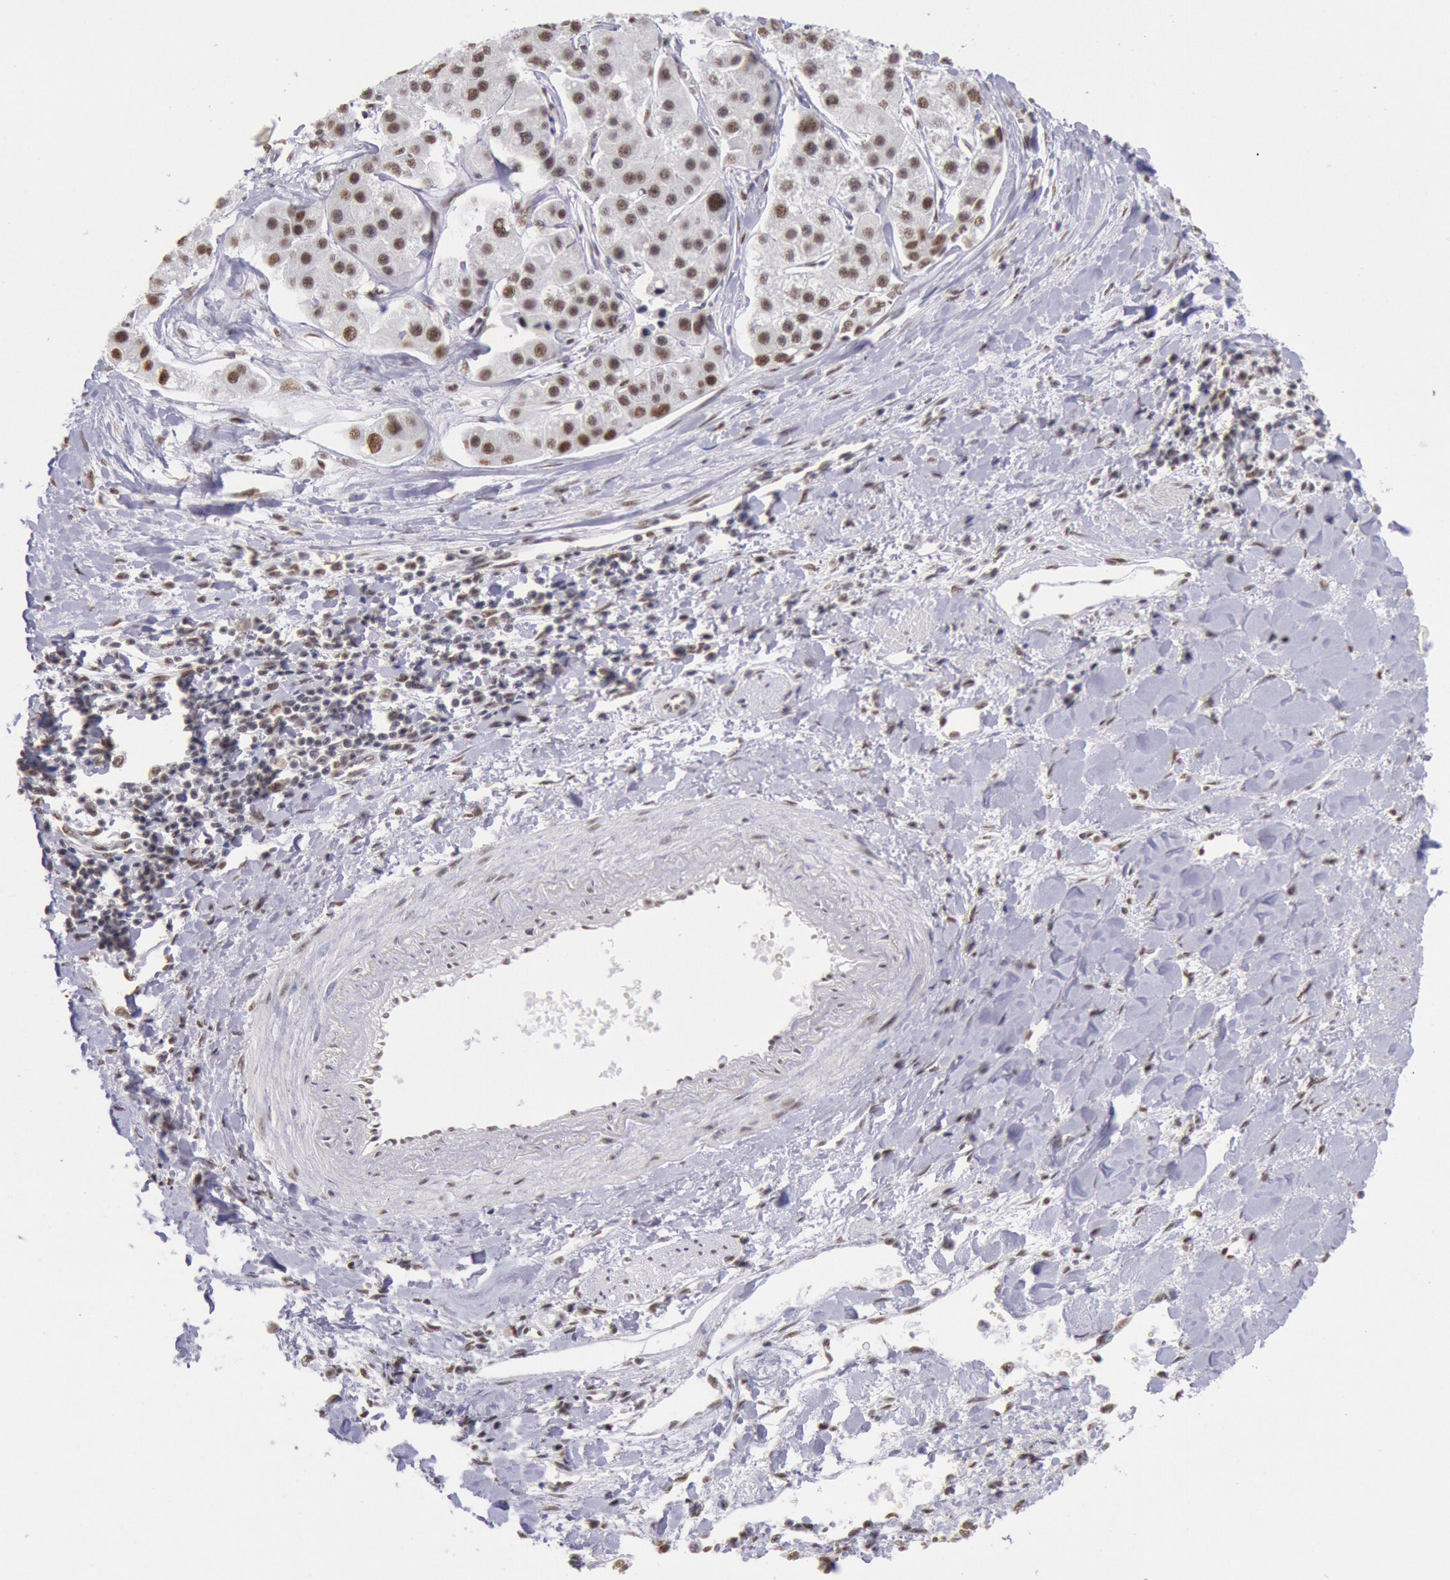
{"staining": {"intensity": "moderate", "quantity": ">75%", "location": "nuclear"}, "tissue": "liver cancer", "cell_type": "Tumor cells", "image_type": "cancer", "snomed": [{"axis": "morphology", "description": "Carcinoma, Hepatocellular, NOS"}, {"axis": "topography", "description": "Liver"}], "caption": "Immunohistochemistry (DAB (3,3'-diaminobenzidine)) staining of human hepatocellular carcinoma (liver) demonstrates moderate nuclear protein positivity in about >75% of tumor cells.", "gene": "SNRPD3", "patient": {"sex": "female", "age": 85}}